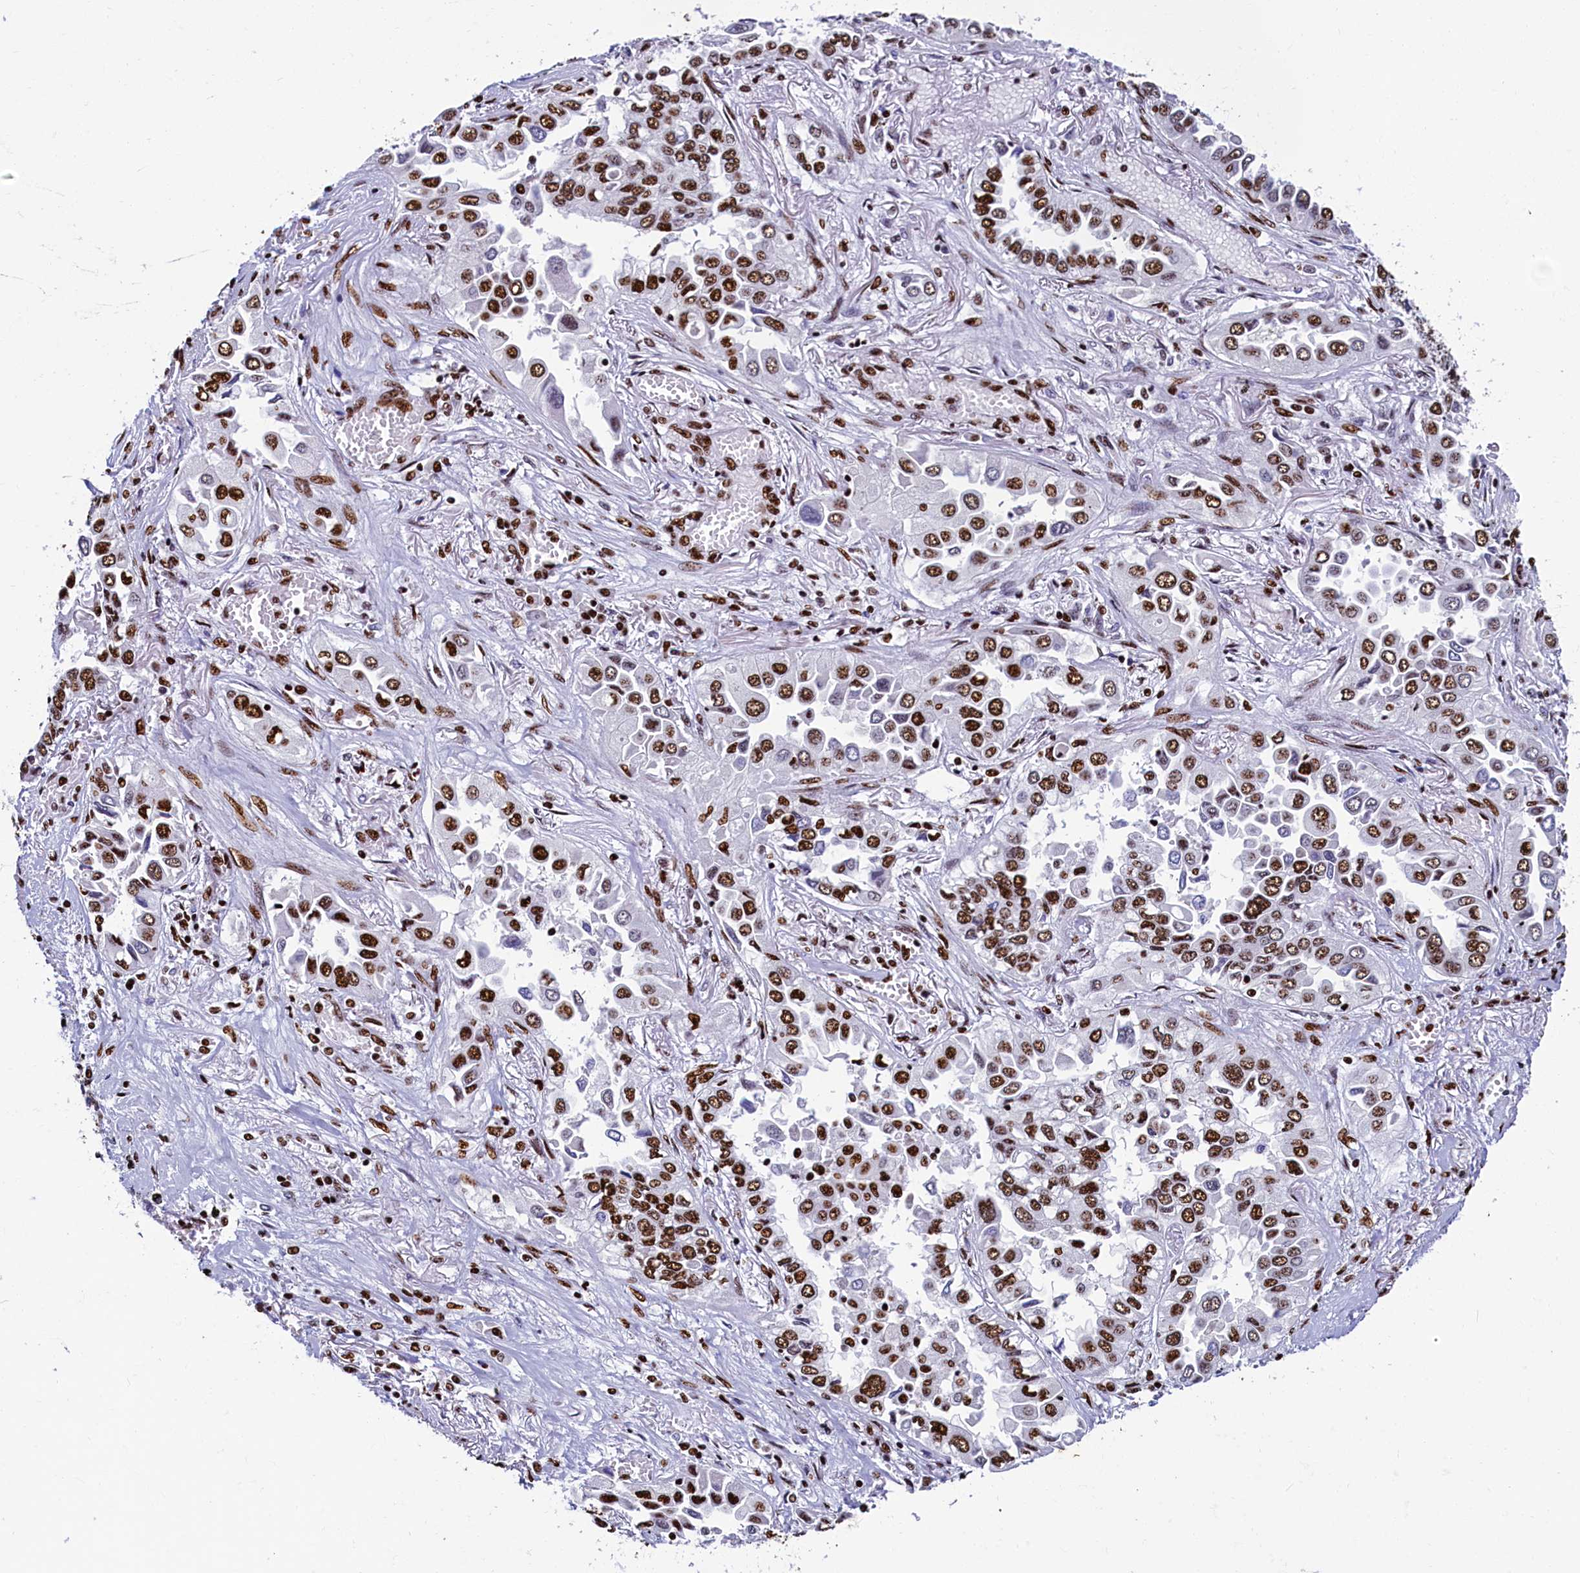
{"staining": {"intensity": "strong", "quantity": ">75%", "location": "nuclear"}, "tissue": "lung cancer", "cell_type": "Tumor cells", "image_type": "cancer", "snomed": [{"axis": "morphology", "description": "Adenocarcinoma, NOS"}, {"axis": "topography", "description": "Lung"}], "caption": "Lung adenocarcinoma was stained to show a protein in brown. There is high levels of strong nuclear staining in about >75% of tumor cells. The staining was performed using DAB (3,3'-diaminobenzidine), with brown indicating positive protein expression. Nuclei are stained blue with hematoxylin.", "gene": "SRRM2", "patient": {"sex": "female", "age": 76}}